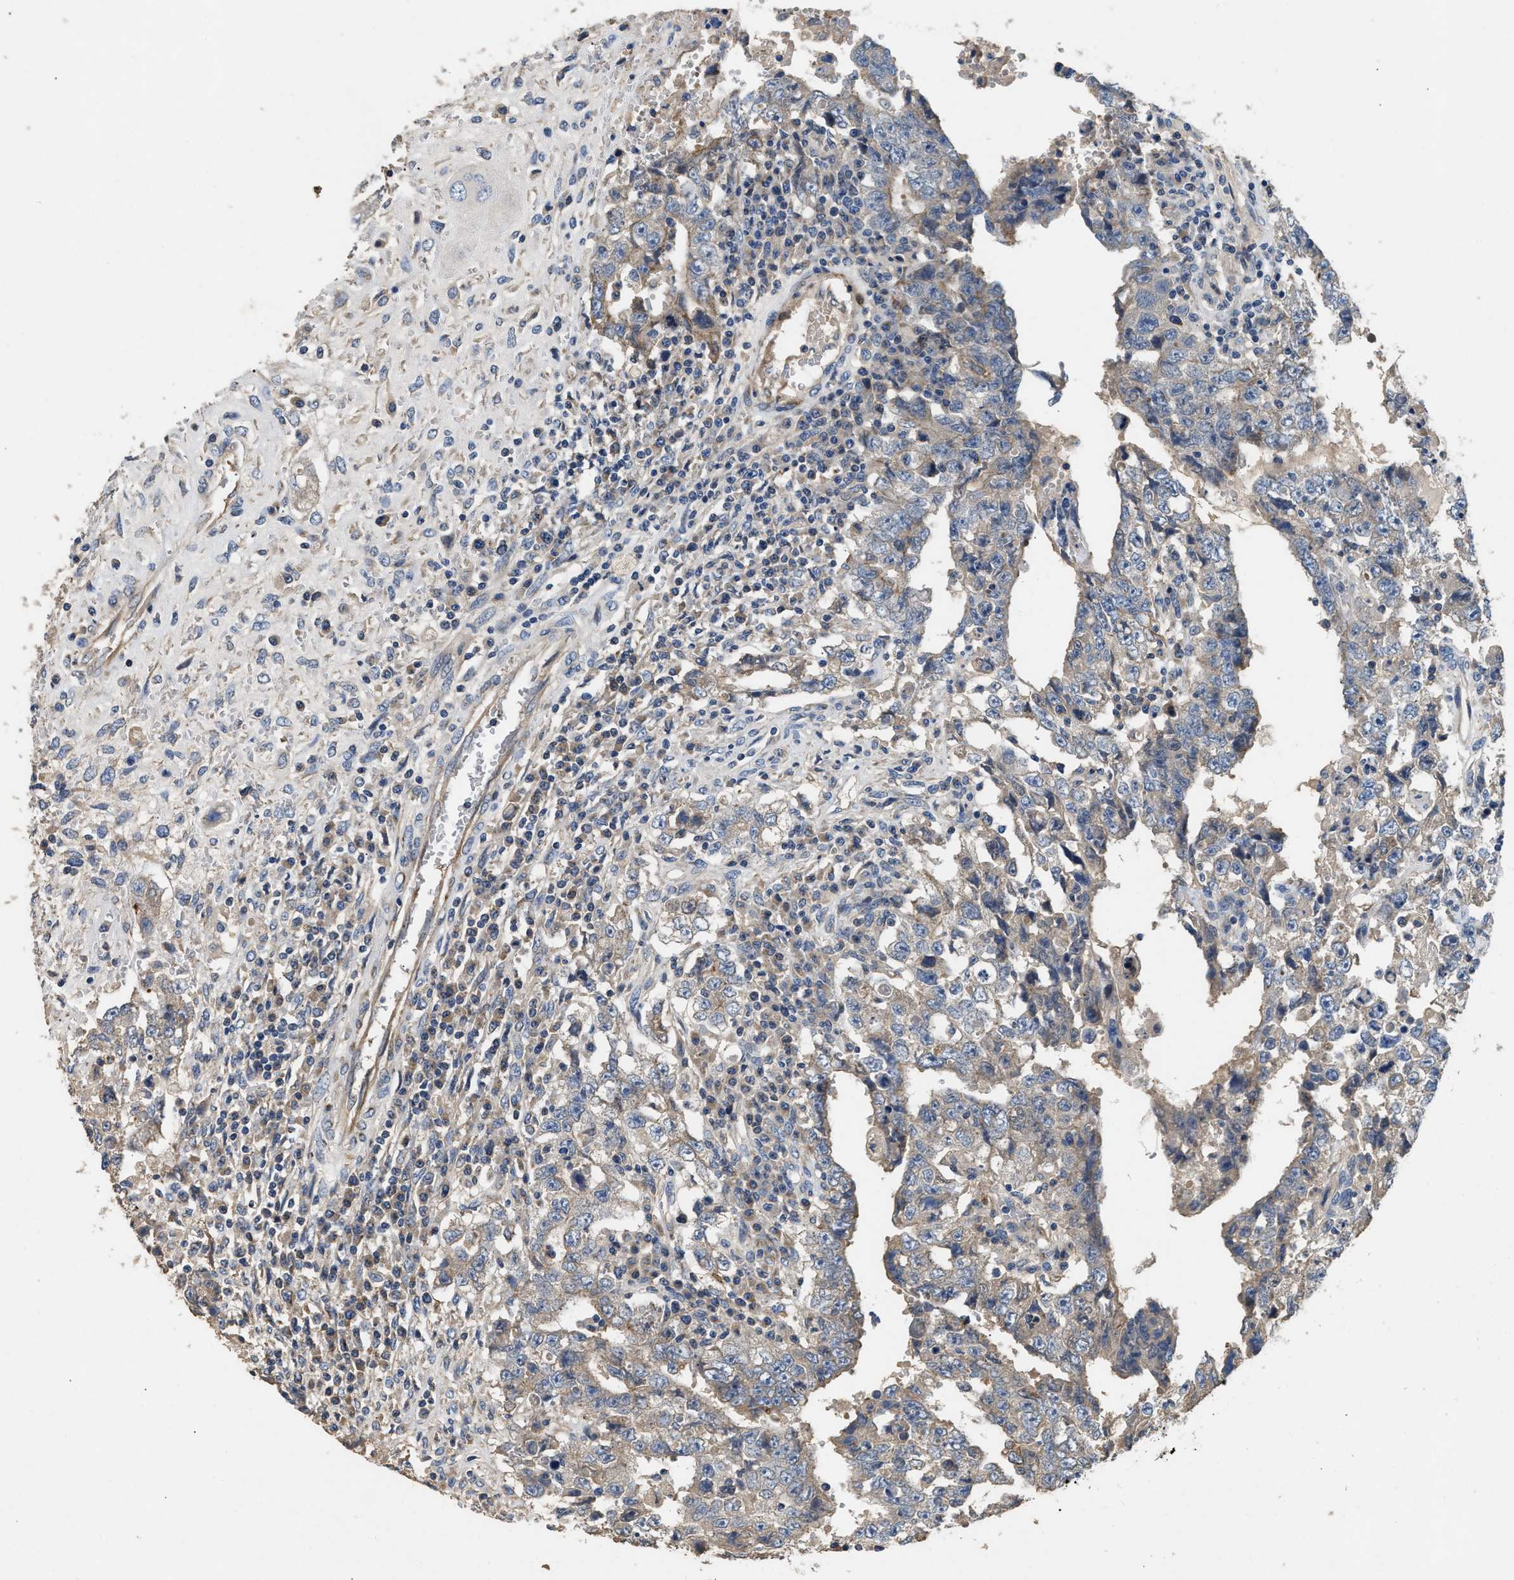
{"staining": {"intensity": "negative", "quantity": "none", "location": "none"}, "tissue": "testis cancer", "cell_type": "Tumor cells", "image_type": "cancer", "snomed": [{"axis": "morphology", "description": "Carcinoma, Embryonal, NOS"}, {"axis": "topography", "description": "Testis"}], "caption": "IHC micrograph of neoplastic tissue: human testis cancer stained with DAB (3,3'-diaminobenzidine) demonstrates no significant protein expression in tumor cells.", "gene": "IL17RC", "patient": {"sex": "male", "age": 26}}